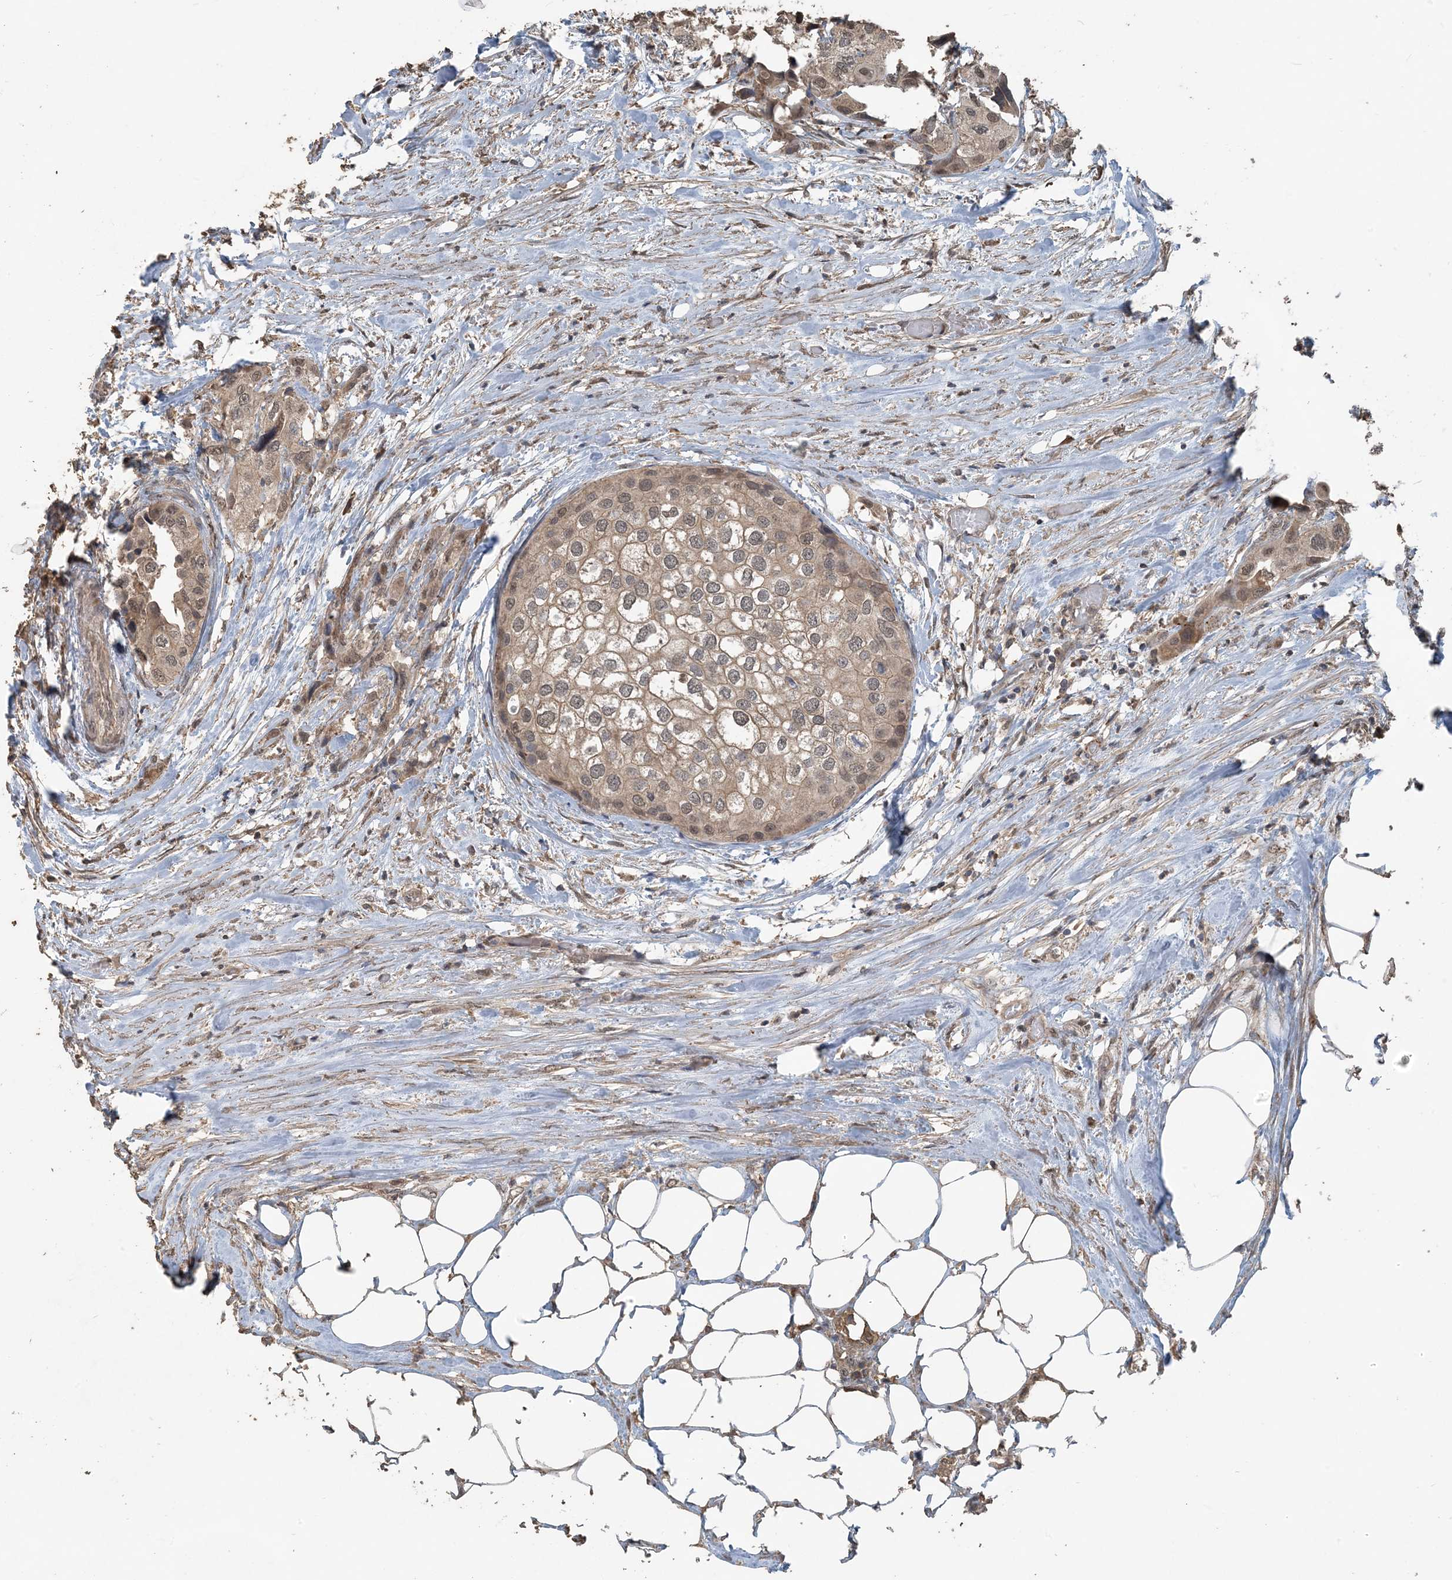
{"staining": {"intensity": "moderate", "quantity": "25%-75%", "location": "cytoplasmic/membranous,nuclear"}, "tissue": "urothelial cancer", "cell_type": "Tumor cells", "image_type": "cancer", "snomed": [{"axis": "morphology", "description": "Urothelial carcinoma, High grade"}, {"axis": "topography", "description": "Urinary bladder"}], "caption": "Immunohistochemistry staining of urothelial cancer, which exhibits medium levels of moderate cytoplasmic/membranous and nuclear positivity in approximately 25%-75% of tumor cells indicating moderate cytoplasmic/membranous and nuclear protein staining. The staining was performed using DAB (brown) for protein detection and nuclei were counterstained in hematoxylin (blue).", "gene": "ZC3H12A", "patient": {"sex": "male", "age": 64}}